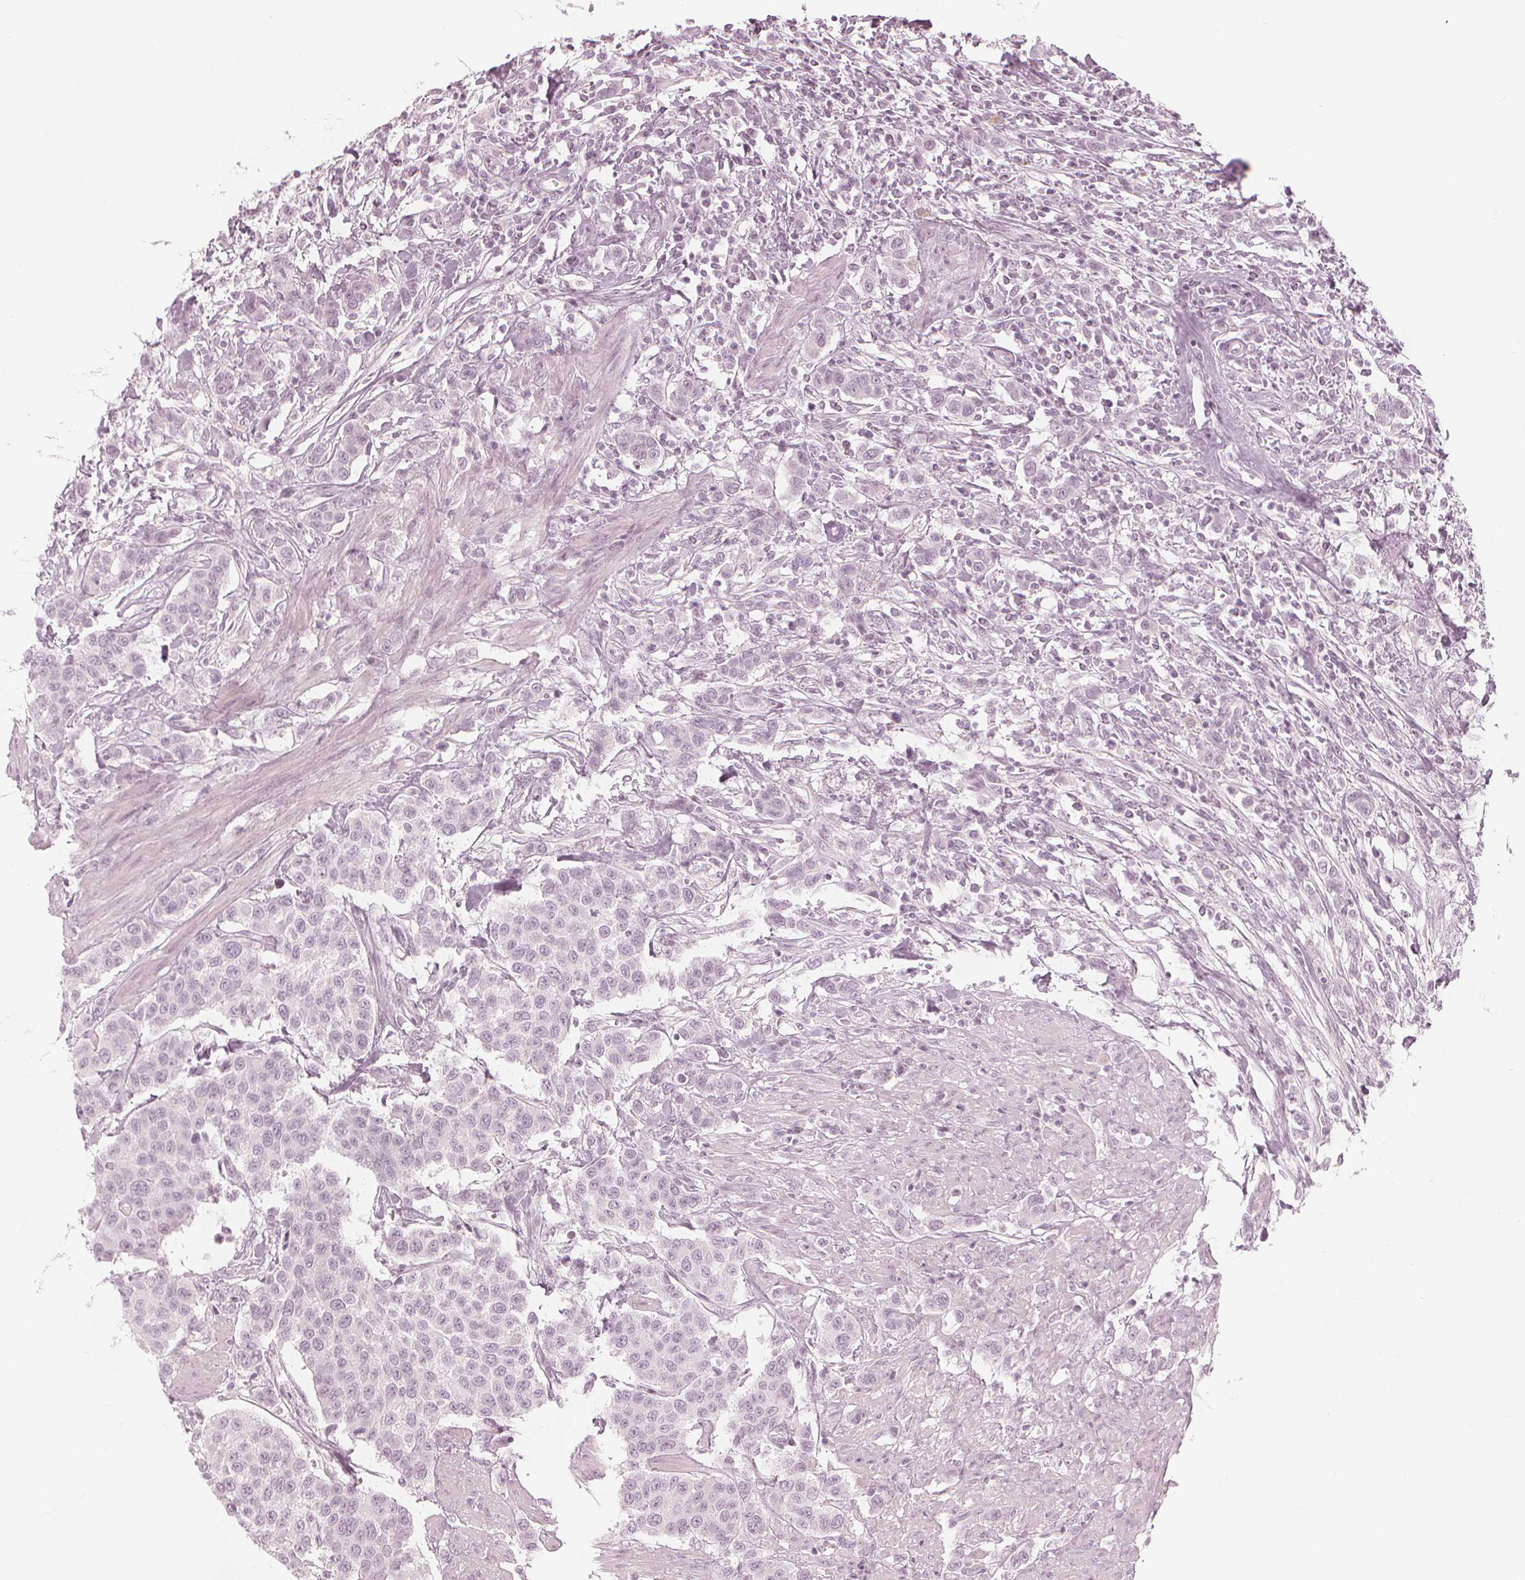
{"staining": {"intensity": "negative", "quantity": "none", "location": "none"}, "tissue": "urothelial cancer", "cell_type": "Tumor cells", "image_type": "cancer", "snomed": [{"axis": "morphology", "description": "Urothelial carcinoma, High grade"}, {"axis": "topography", "description": "Urinary bladder"}], "caption": "The IHC photomicrograph has no significant expression in tumor cells of urothelial cancer tissue.", "gene": "PAEP", "patient": {"sex": "female", "age": 58}}